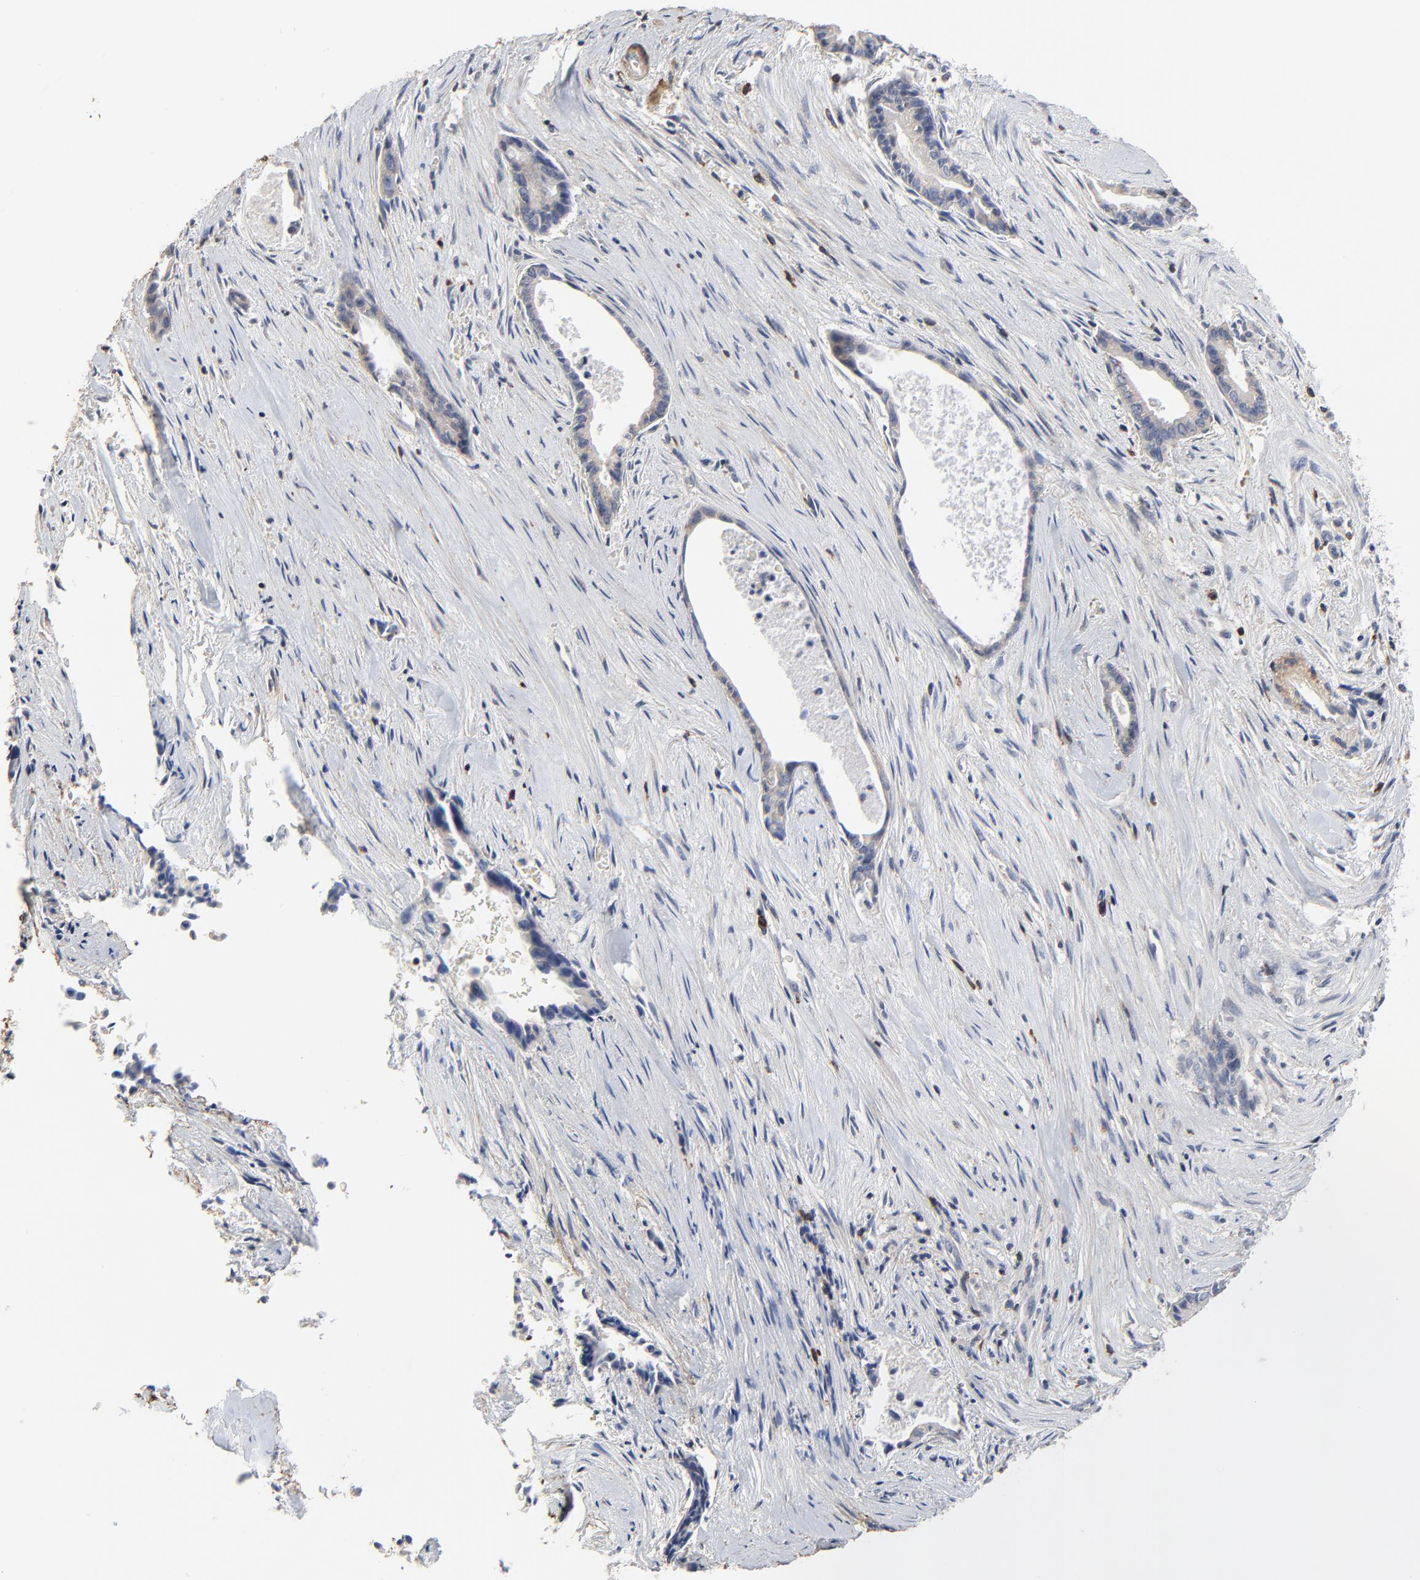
{"staining": {"intensity": "weak", "quantity": "<25%", "location": "cytoplasmic/membranous"}, "tissue": "liver cancer", "cell_type": "Tumor cells", "image_type": "cancer", "snomed": [{"axis": "morphology", "description": "Cholangiocarcinoma"}, {"axis": "topography", "description": "Liver"}], "caption": "An immunohistochemistry image of liver cholangiocarcinoma is shown. There is no staining in tumor cells of liver cholangiocarcinoma.", "gene": "SKAP1", "patient": {"sex": "female", "age": 55}}